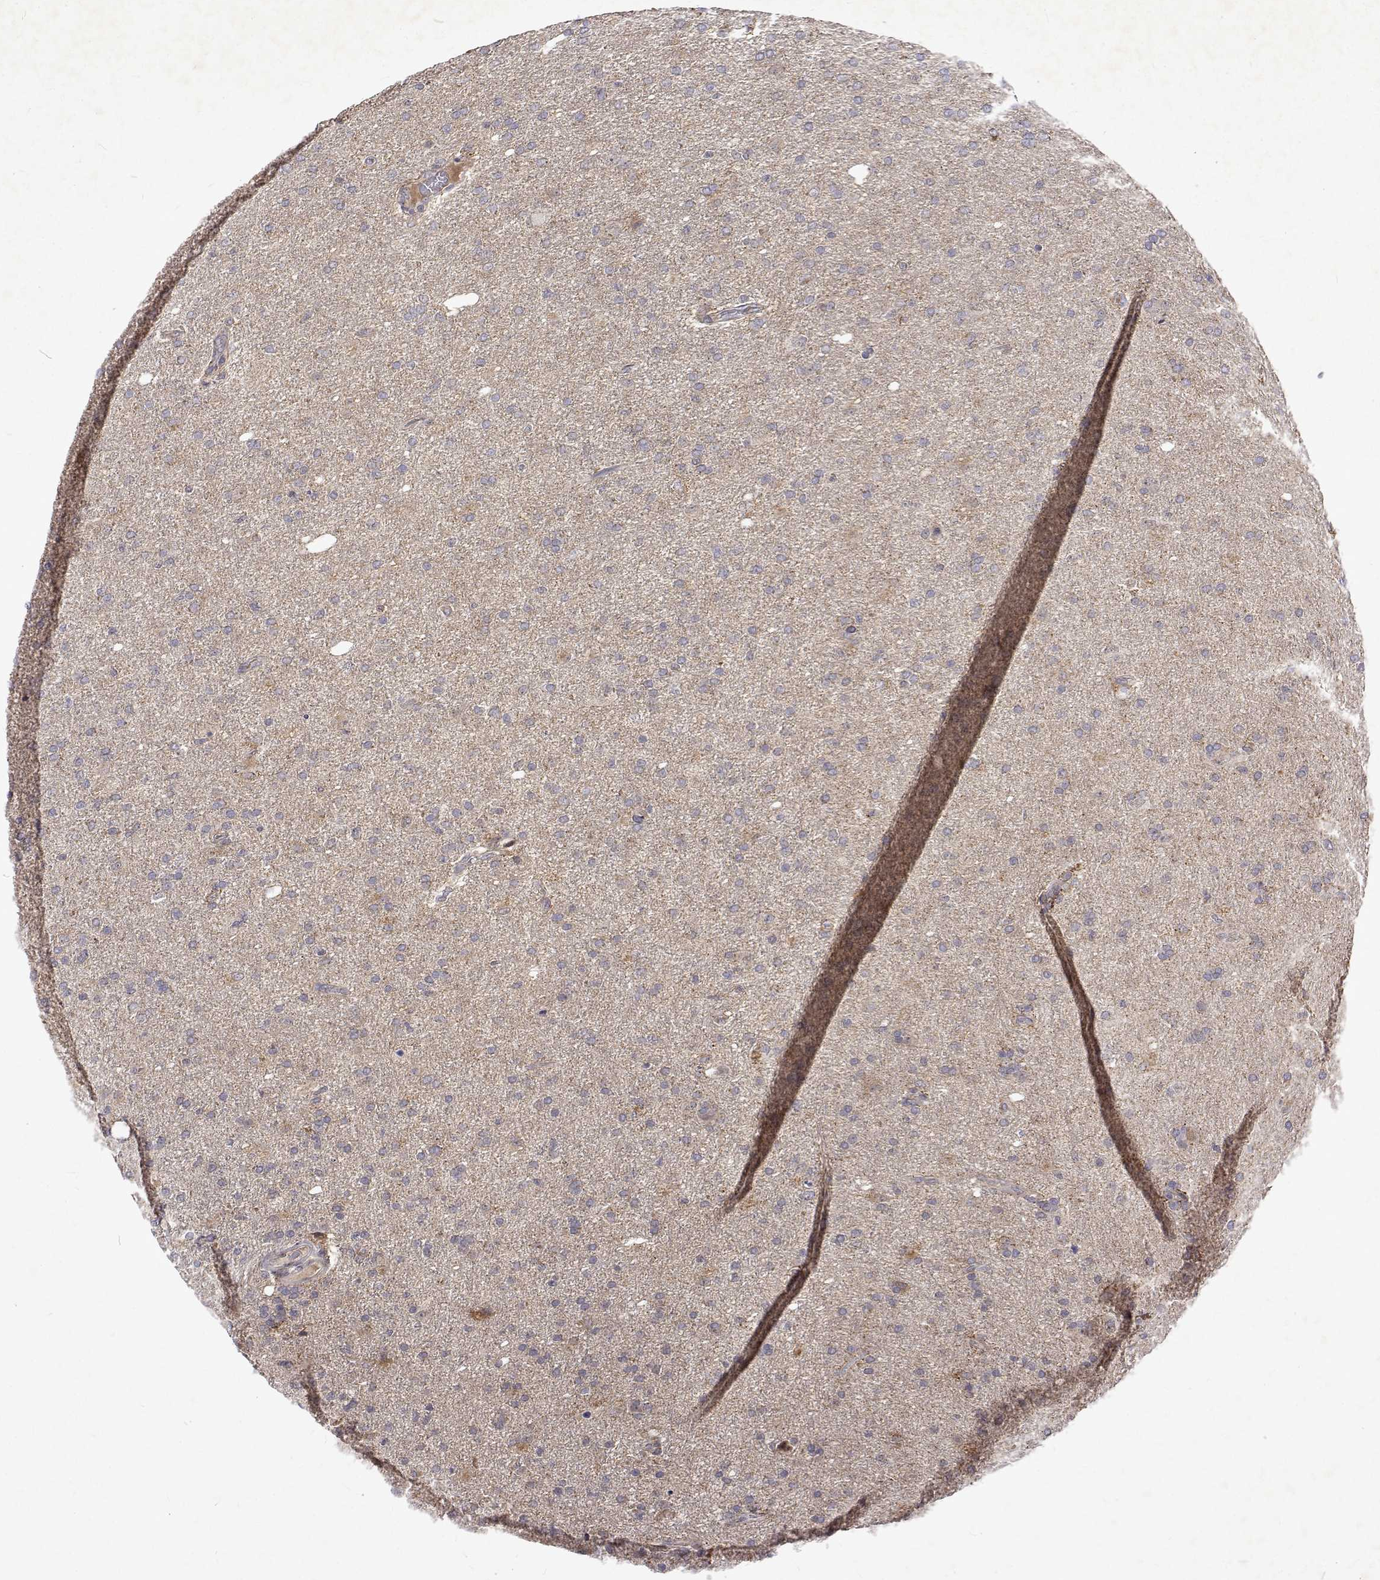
{"staining": {"intensity": "negative", "quantity": "none", "location": "none"}, "tissue": "glioma", "cell_type": "Tumor cells", "image_type": "cancer", "snomed": [{"axis": "morphology", "description": "Glioma, malignant, High grade"}, {"axis": "topography", "description": "Cerebral cortex"}], "caption": "Human glioma stained for a protein using IHC demonstrates no positivity in tumor cells.", "gene": "ALKBH8", "patient": {"sex": "male", "age": 70}}